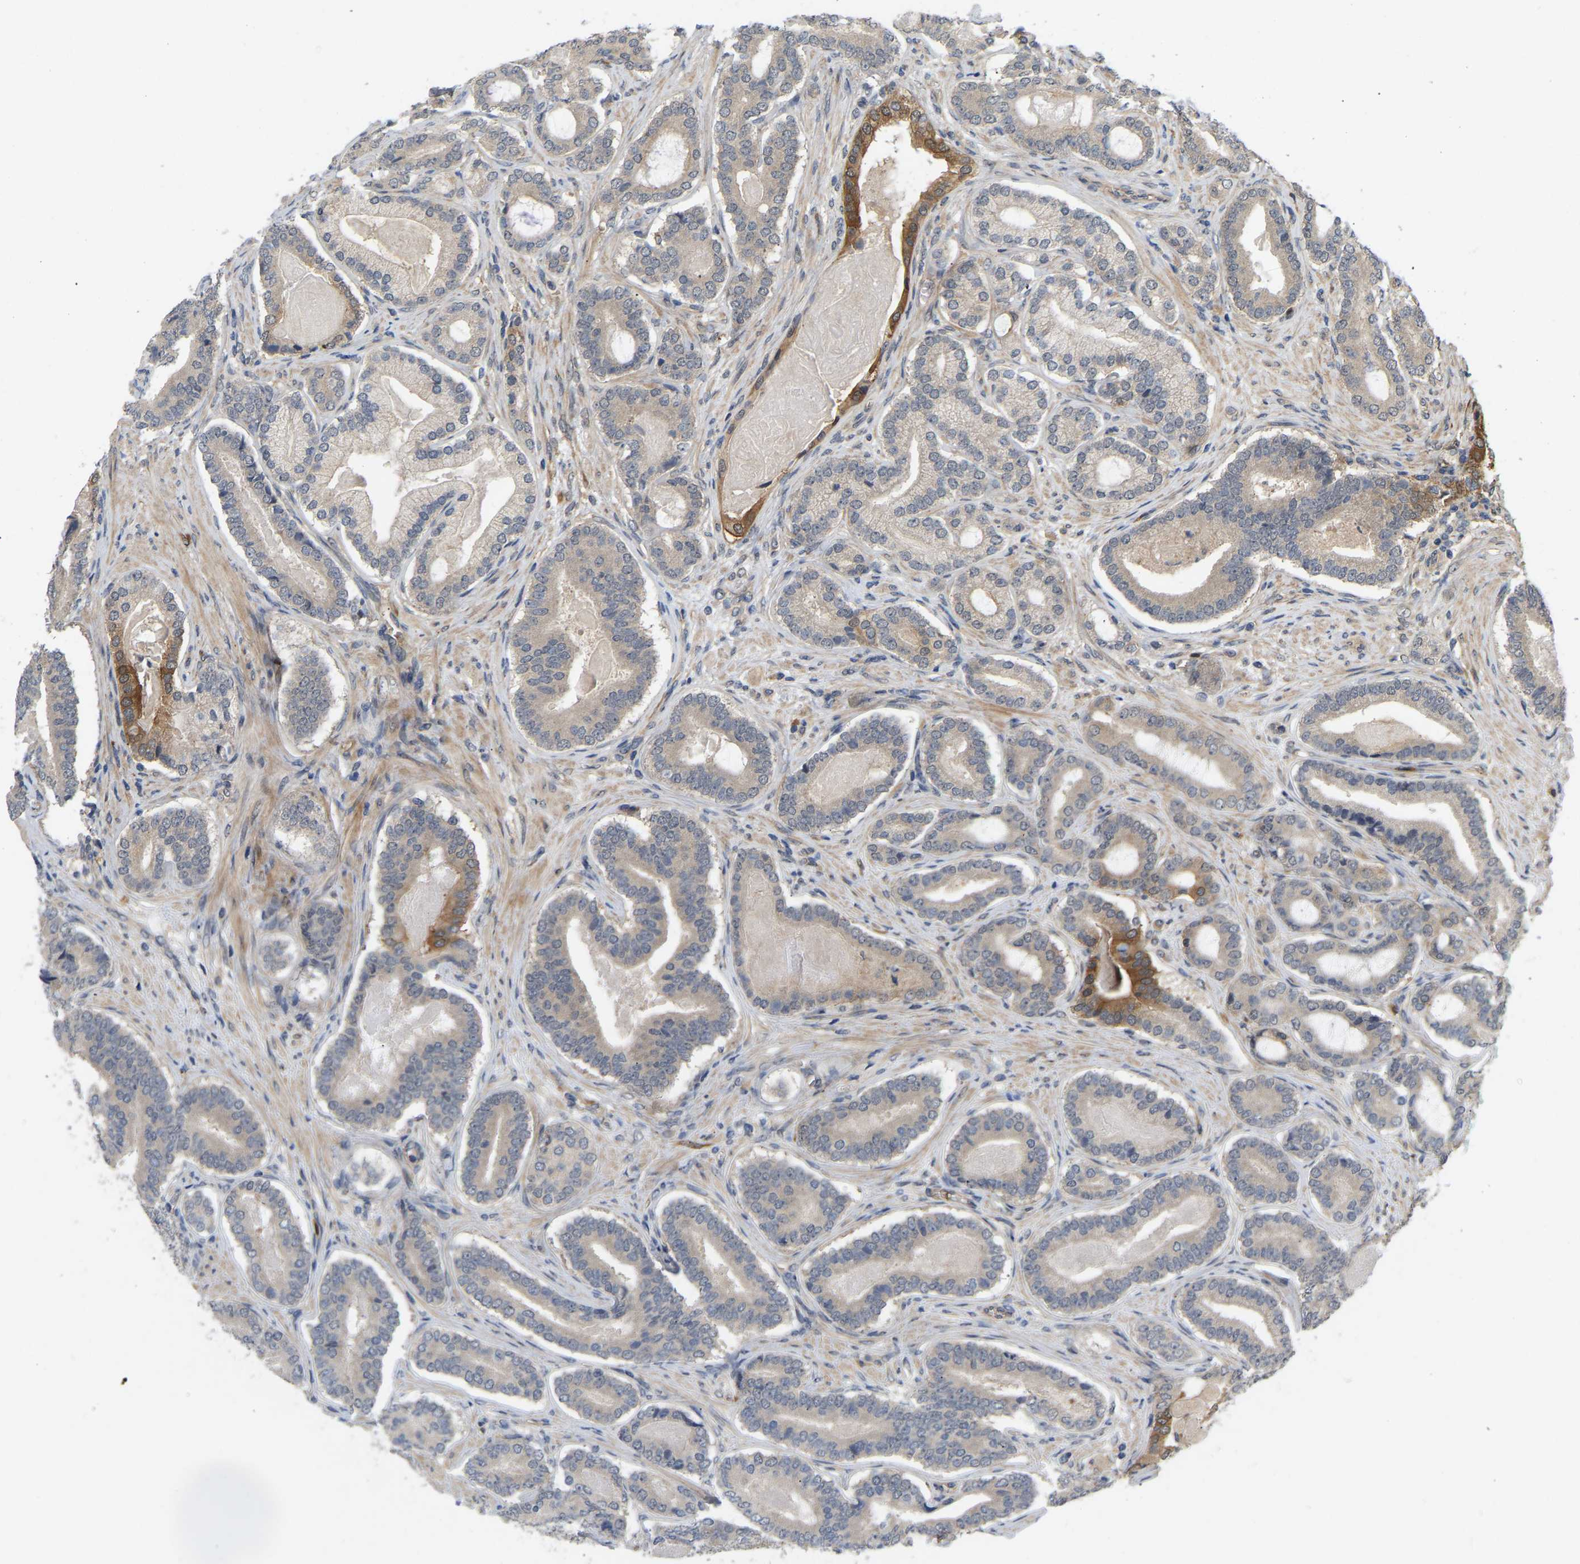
{"staining": {"intensity": "strong", "quantity": "<25%", "location": "cytoplasmic/membranous"}, "tissue": "prostate cancer", "cell_type": "Tumor cells", "image_type": "cancer", "snomed": [{"axis": "morphology", "description": "Adenocarcinoma, High grade"}, {"axis": "topography", "description": "Prostate"}], "caption": "Protein positivity by immunohistochemistry demonstrates strong cytoplasmic/membranous expression in about <25% of tumor cells in prostate cancer. (DAB (3,3'-diaminobenzidine) IHC, brown staining for protein, blue staining for nuclei).", "gene": "LIMK2", "patient": {"sex": "male", "age": 60}}